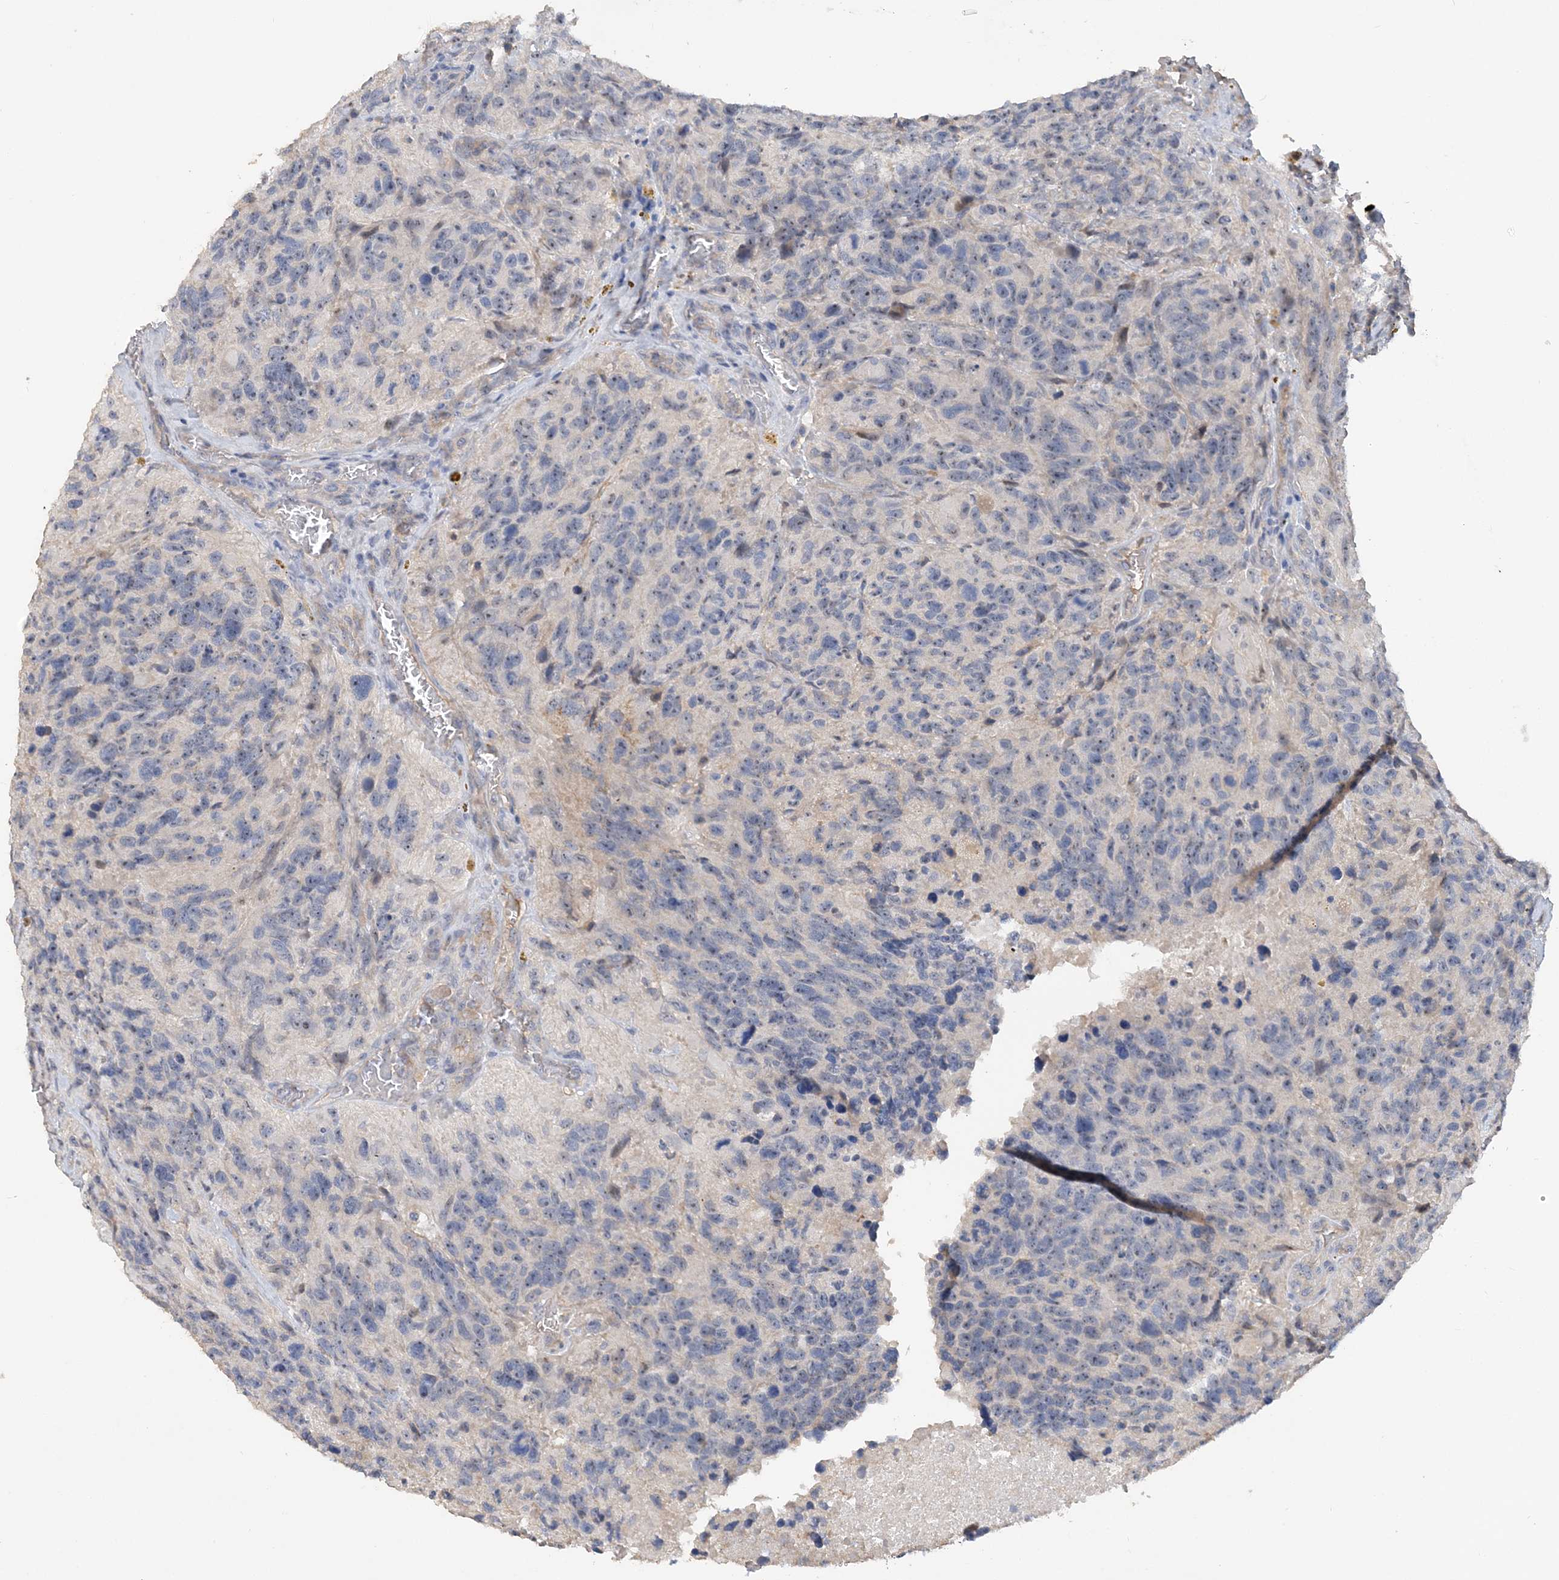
{"staining": {"intensity": "negative", "quantity": "none", "location": "none"}, "tissue": "glioma", "cell_type": "Tumor cells", "image_type": "cancer", "snomed": [{"axis": "morphology", "description": "Glioma, malignant, High grade"}, {"axis": "topography", "description": "Brain"}], "caption": "Immunohistochemical staining of human glioma reveals no significant positivity in tumor cells.", "gene": "GRINA", "patient": {"sex": "male", "age": 69}}